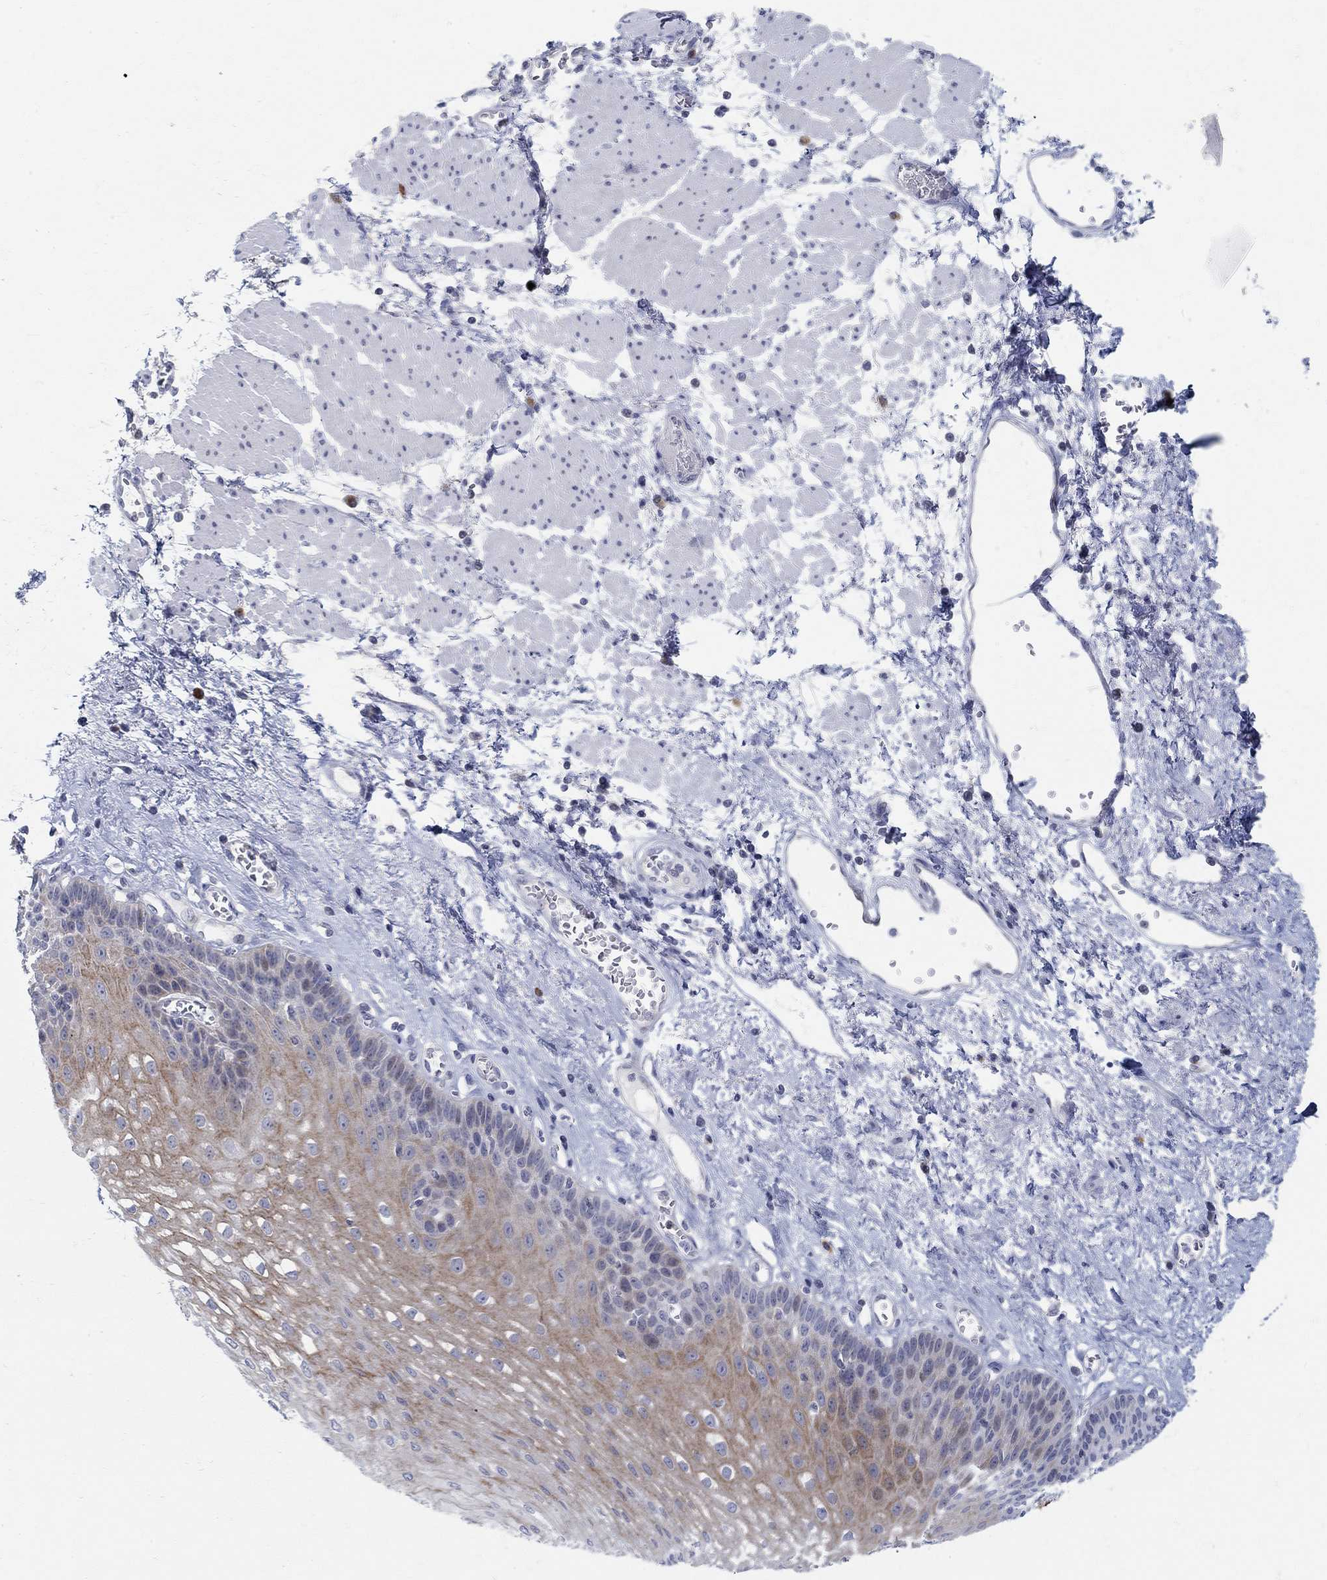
{"staining": {"intensity": "moderate", "quantity": "<25%", "location": "cytoplasmic/membranous"}, "tissue": "esophagus", "cell_type": "Squamous epithelial cells", "image_type": "normal", "snomed": [{"axis": "morphology", "description": "Normal tissue, NOS"}, {"axis": "topography", "description": "Esophagus"}], "caption": "Immunohistochemical staining of unremarkable human esophagus displays moderate cytoplasmic/membranous protein expression in approximately <25% of squamous epithelial cells.", "gene": "ANO7", "patient": {"sex": "female", "age": 62}}